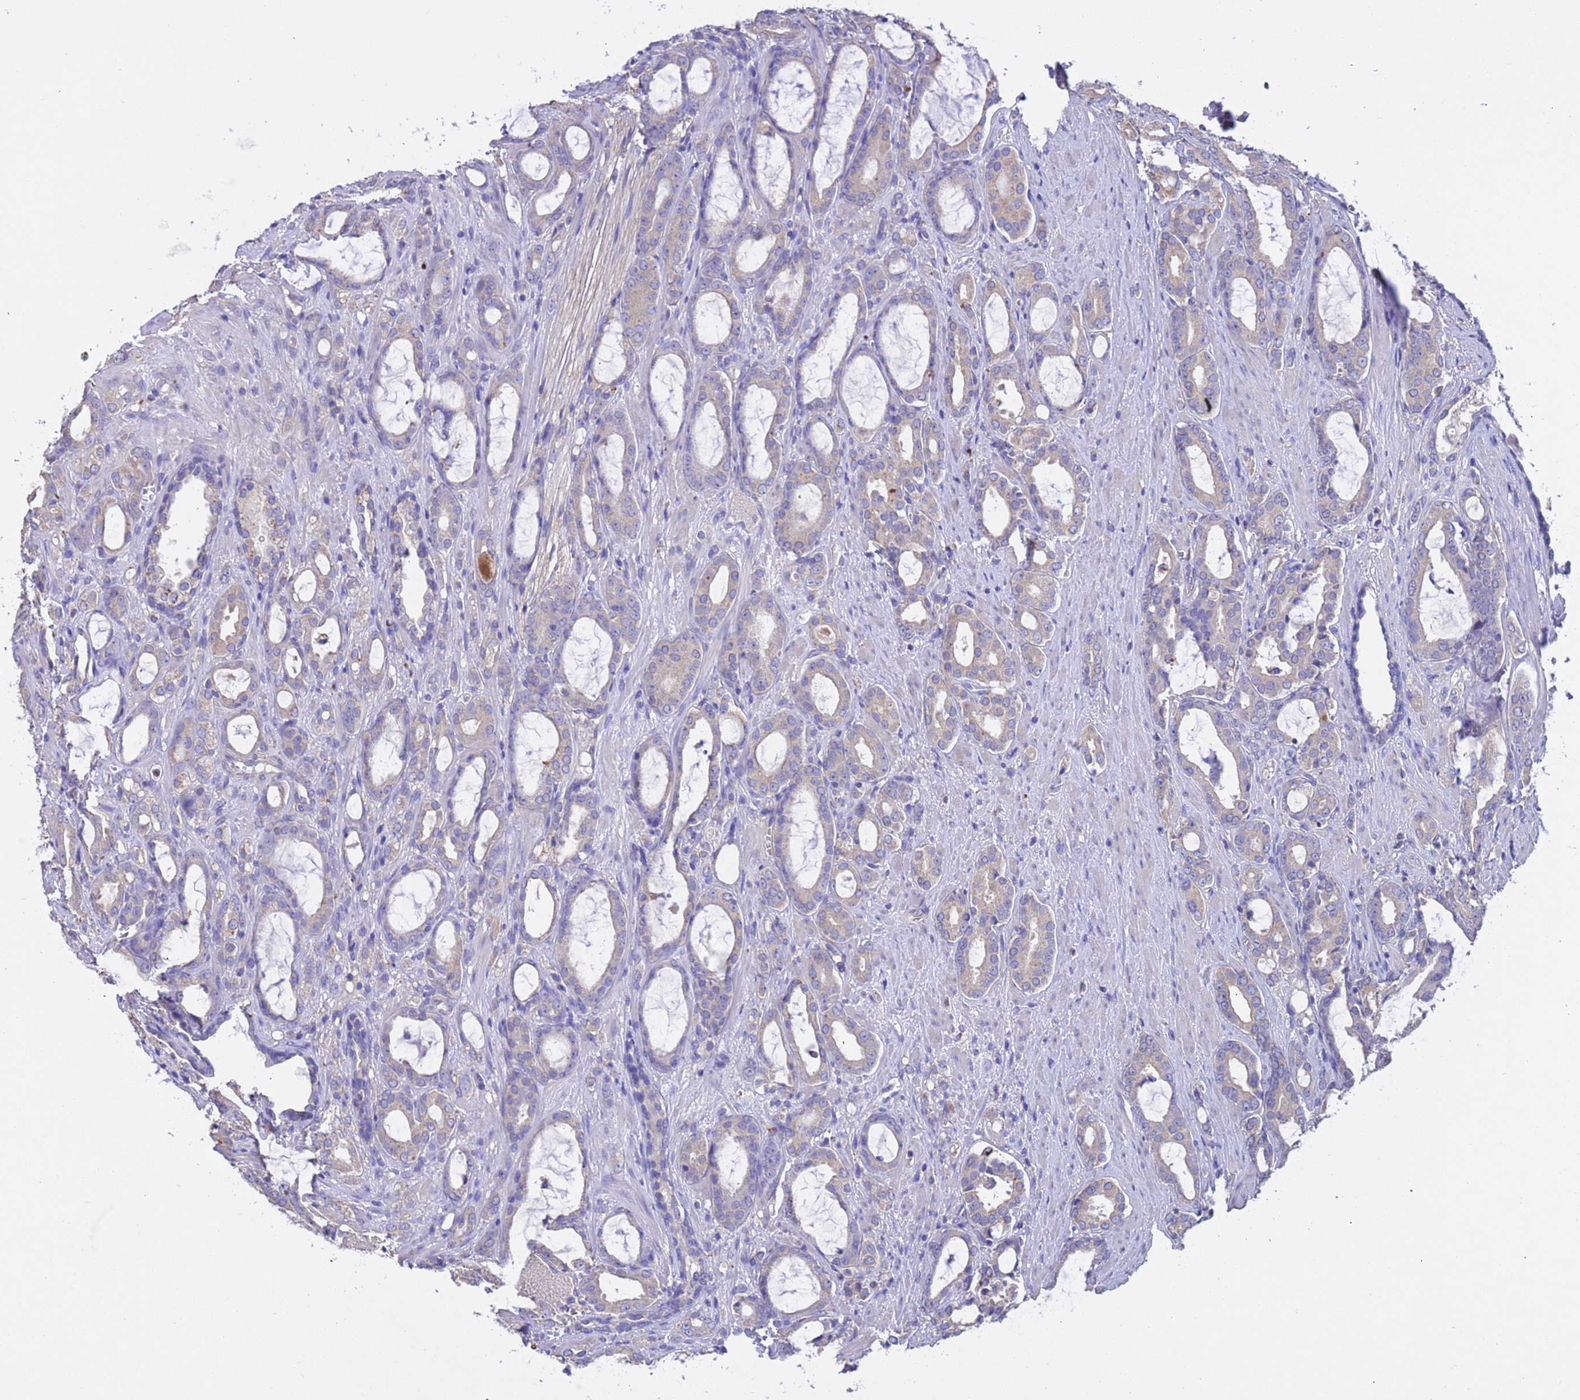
{"staining": {"intensity": "weak", "quantity": "<25%", "location": "cytoplasmic/membranous"}, "tissue": "prostate cancer", "cell_type": "Tumor cells", "image_type": "cancer", "snomed": [{"axis": "morphology", "description": "Adenocarcinoma, High grade"}, {"axis": "topography", "description": "Prostate"}], "caption": "Immunohistochemistry image of prostate cancer stained for a protein (brown), which displays no positivity in tumor cells.", "gene": "SRL", "patient": {"sex": "male", "age": 72}}